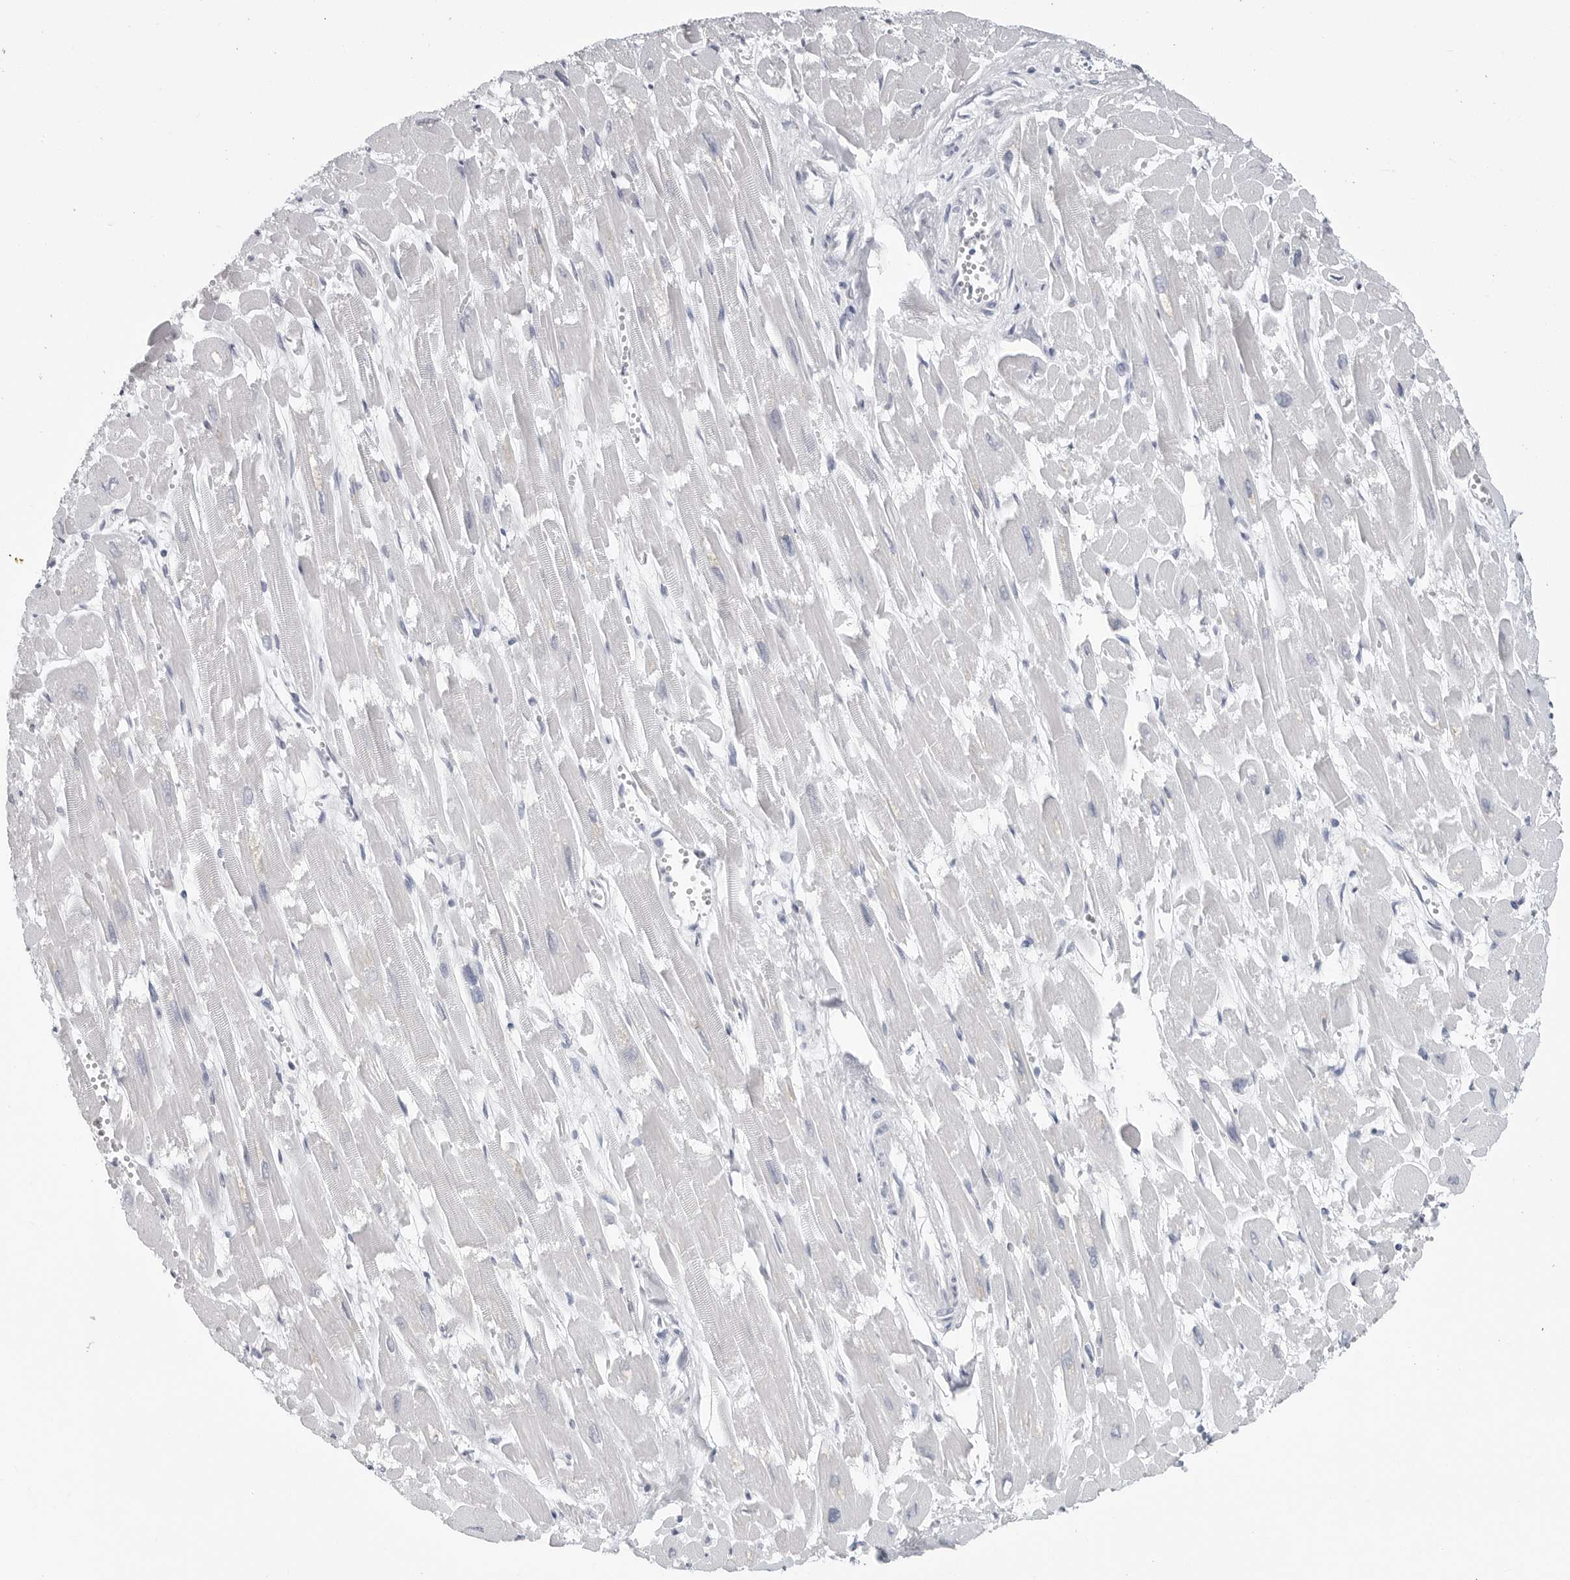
{"staining": {"intensity": "negative", "quantity": "none", "location": "none"}, "tissue": "heart muscle", "cell_type": "Cardiomyocytes", "image_type": "normal", "snomed": [{"axis": "morphology", "description": "Normal tissue, NOS"}, {"axis": "topography", "description": "Heart"}], "caption": "There is no significant staining in cardiomyocytes of heart muscle. Brightfield microscopy of IHC stained with DAB (3,3'-diaminobenzidine) (brown) and hematoxylin (blue), captured at high magnification.", "gene": "CSH1", "patient": {"sex": "male", "age": 54}}